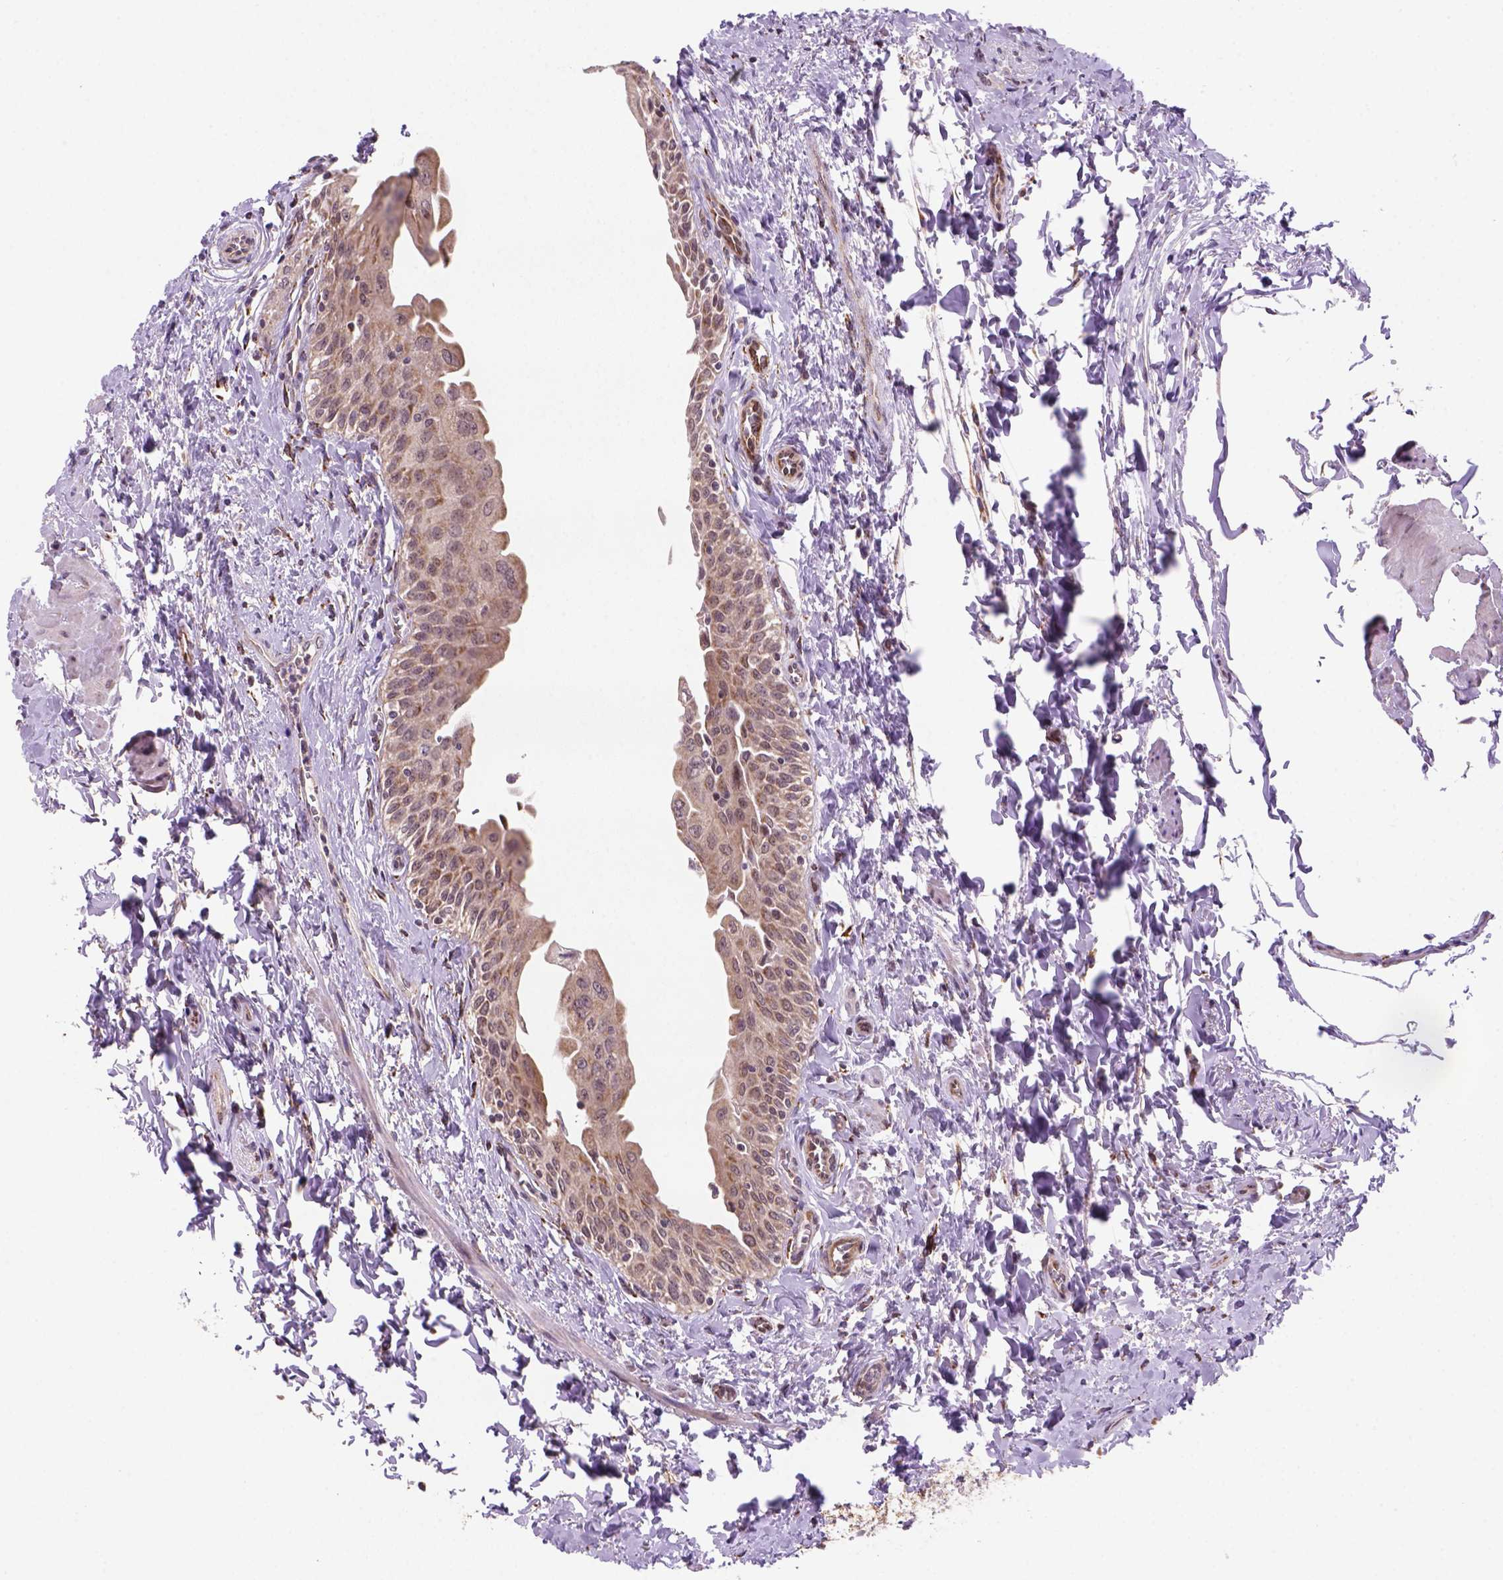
{"staining": {"intensity": "strong", "quantity": "25%-75%", "location": "cytoplasmic/membranous"}, "tissue": "urinary bladder", "cell_type": "Urothelial cells", "image_type": "normal", "snomed": [{"axis": "morphology", "description": "Normal tissue, NOS"}, {"axis": "topography", "description": "Urinary bladder"}], "caption": "An immunohistochemistry image of normal tissue is shown. Protein staining in brown labels strong cytoplasmic/membranous positivity in urinary bladder within urothelial cells.", "gene": "FZD7", "patient": {"sex": "male", "age": 56}}